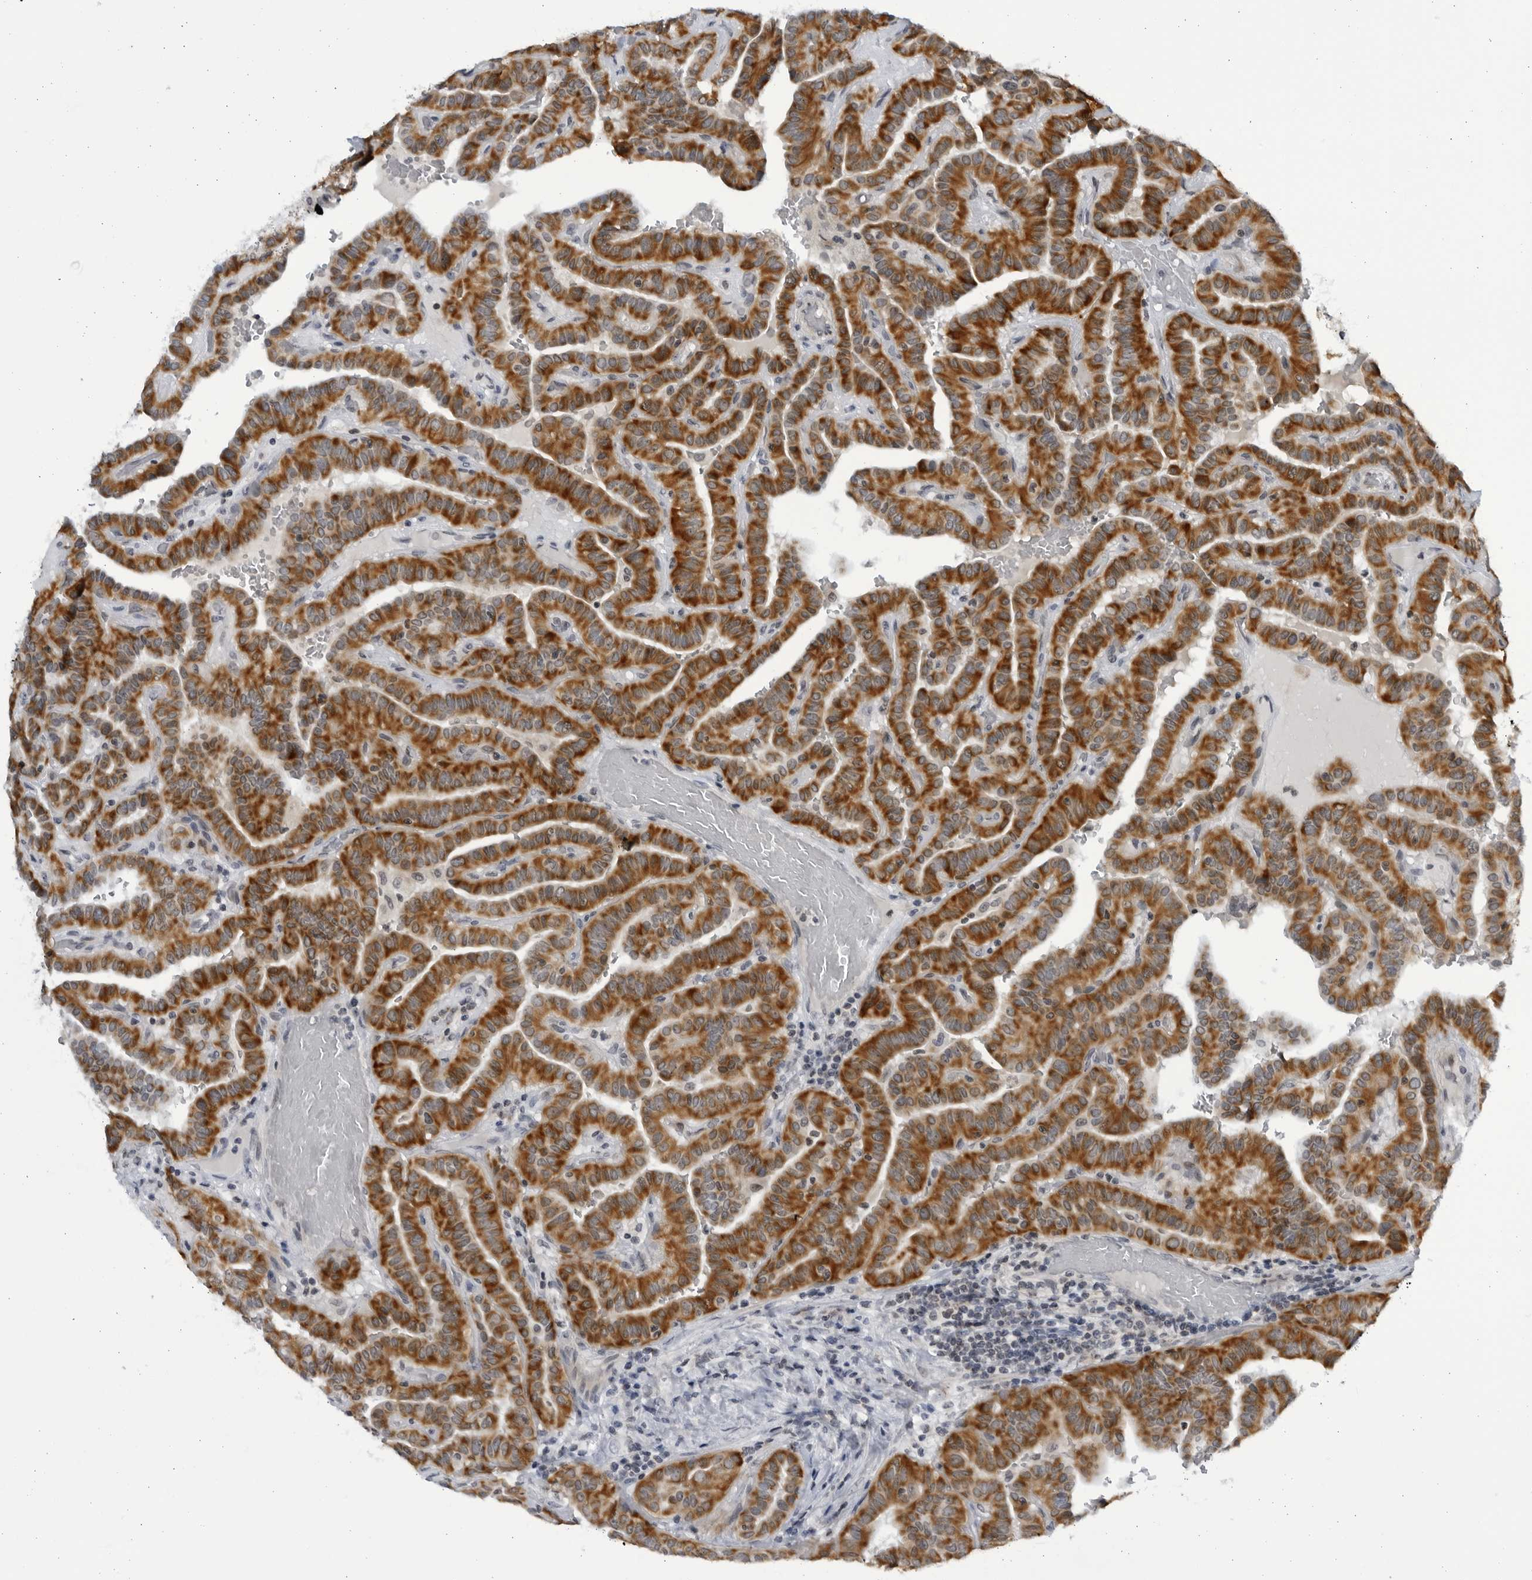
{"staining": {"intensity": "strong", "quantity": ">75%", "location": "cytoplasmic/membranous"}, "tissue": "thyroid cancer", "cell_type": "Tumor cells", "image_type": "cancer", "snomed": [{"axis": "morphology", "description": "Papillary adenocarcinoma, NOS"}, {"axis": "topography", "description": "Thyroid gland"}], "caption": "There is high levels of strong cytoplasmic/membranous expression in tumor cells of thyroid cancer (papillary adenocarcinoma), as demonstrated by immunohistochemical staining (brown color).", "gene": "SLC25A22", "patient": {"sex": "male", "age": 77}}